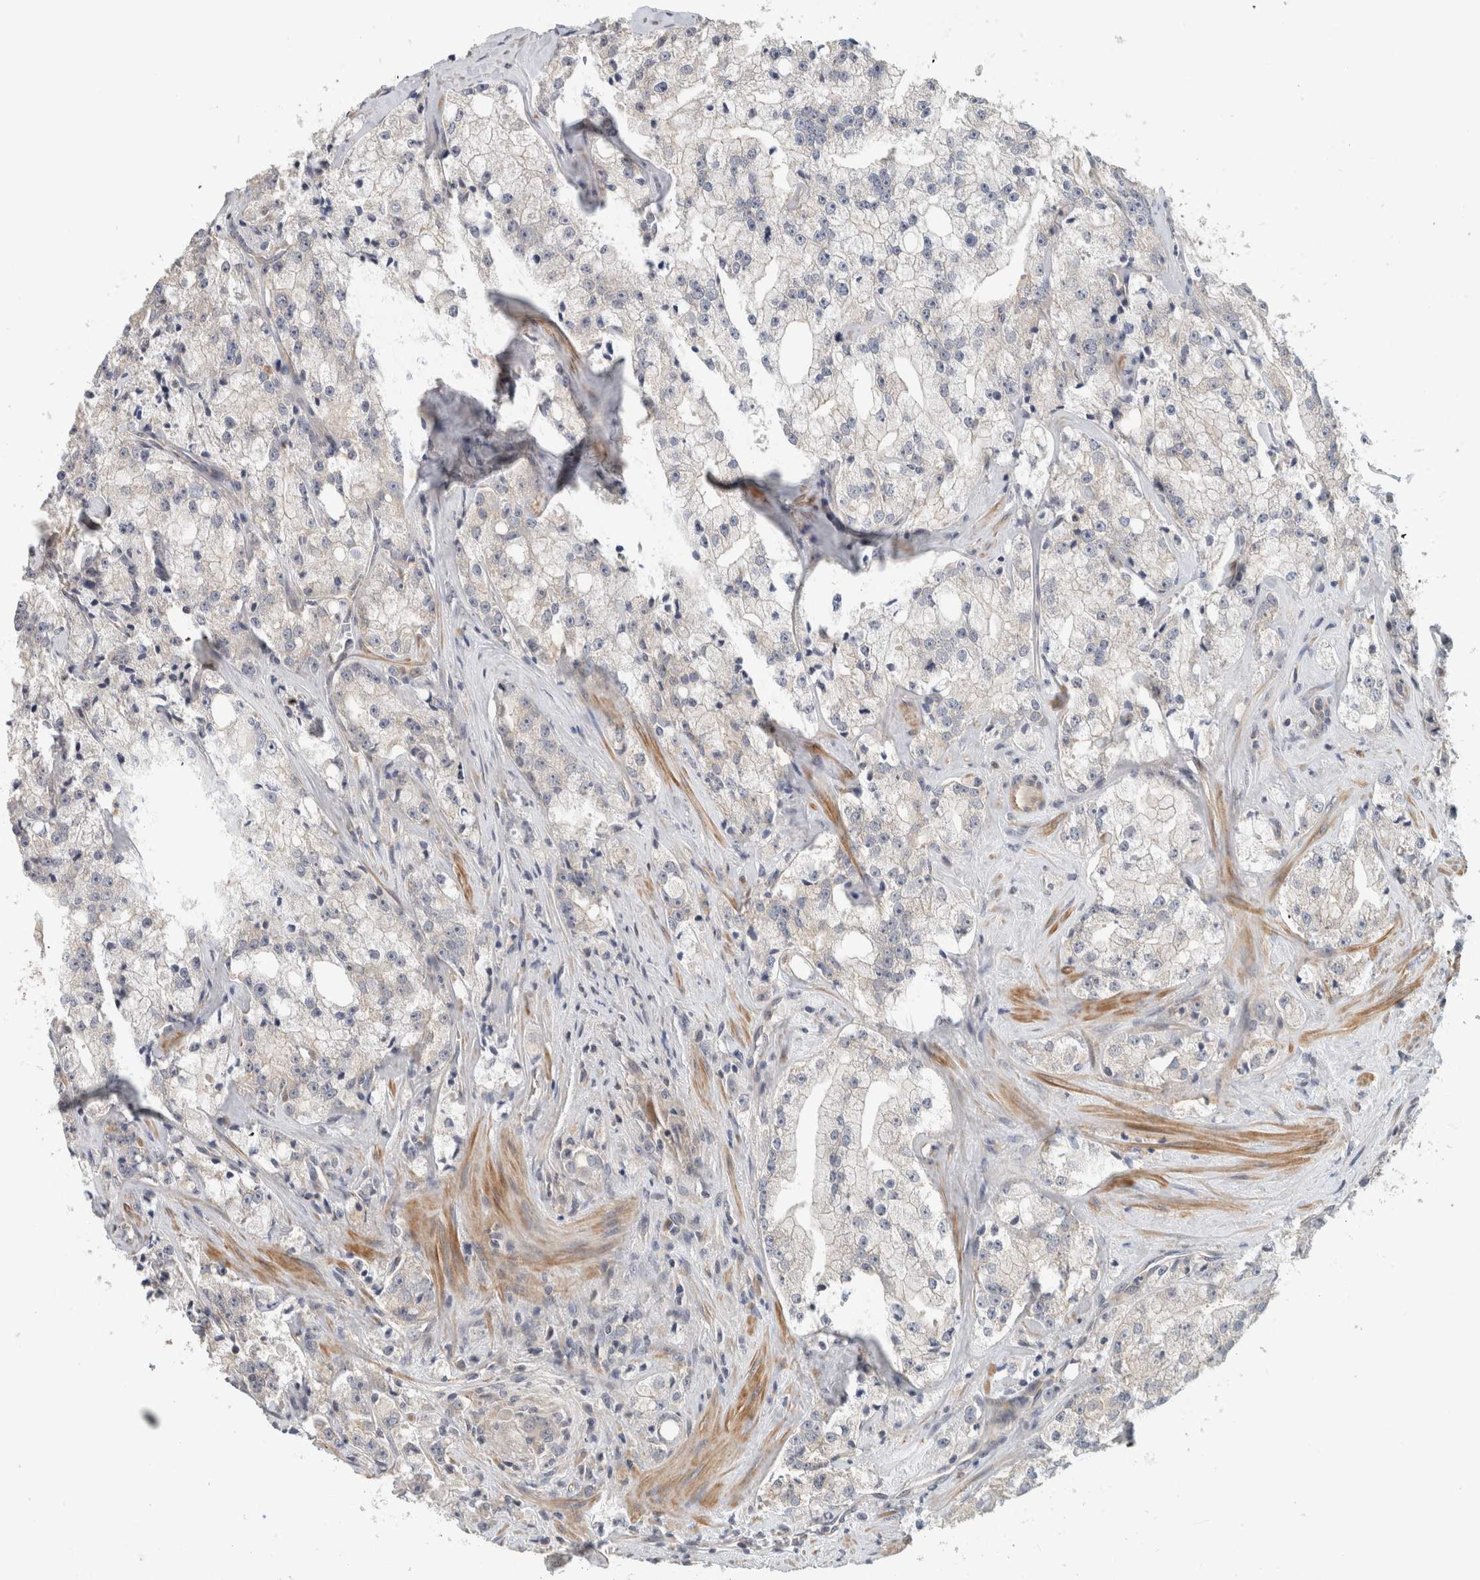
{"staining": {"intensity": "negative", "quantity": "none", "location": "none"}, "tissue": "prostate cancer", "cell_type": "Tumor cells", "image_type": "cancer", "snomed": [{"axis": "morphology", "description": "Adenocarcinoma, High grade"}, {"axis": "topography", "description": "Prostate"}], "caption": "Photomicrograph shows no significant protein expression in tumor cells of prostate adenocarcinoma (high-grade).", "gene": "ERCC6L2", "patient": {"sex": "male", "age": 64}}